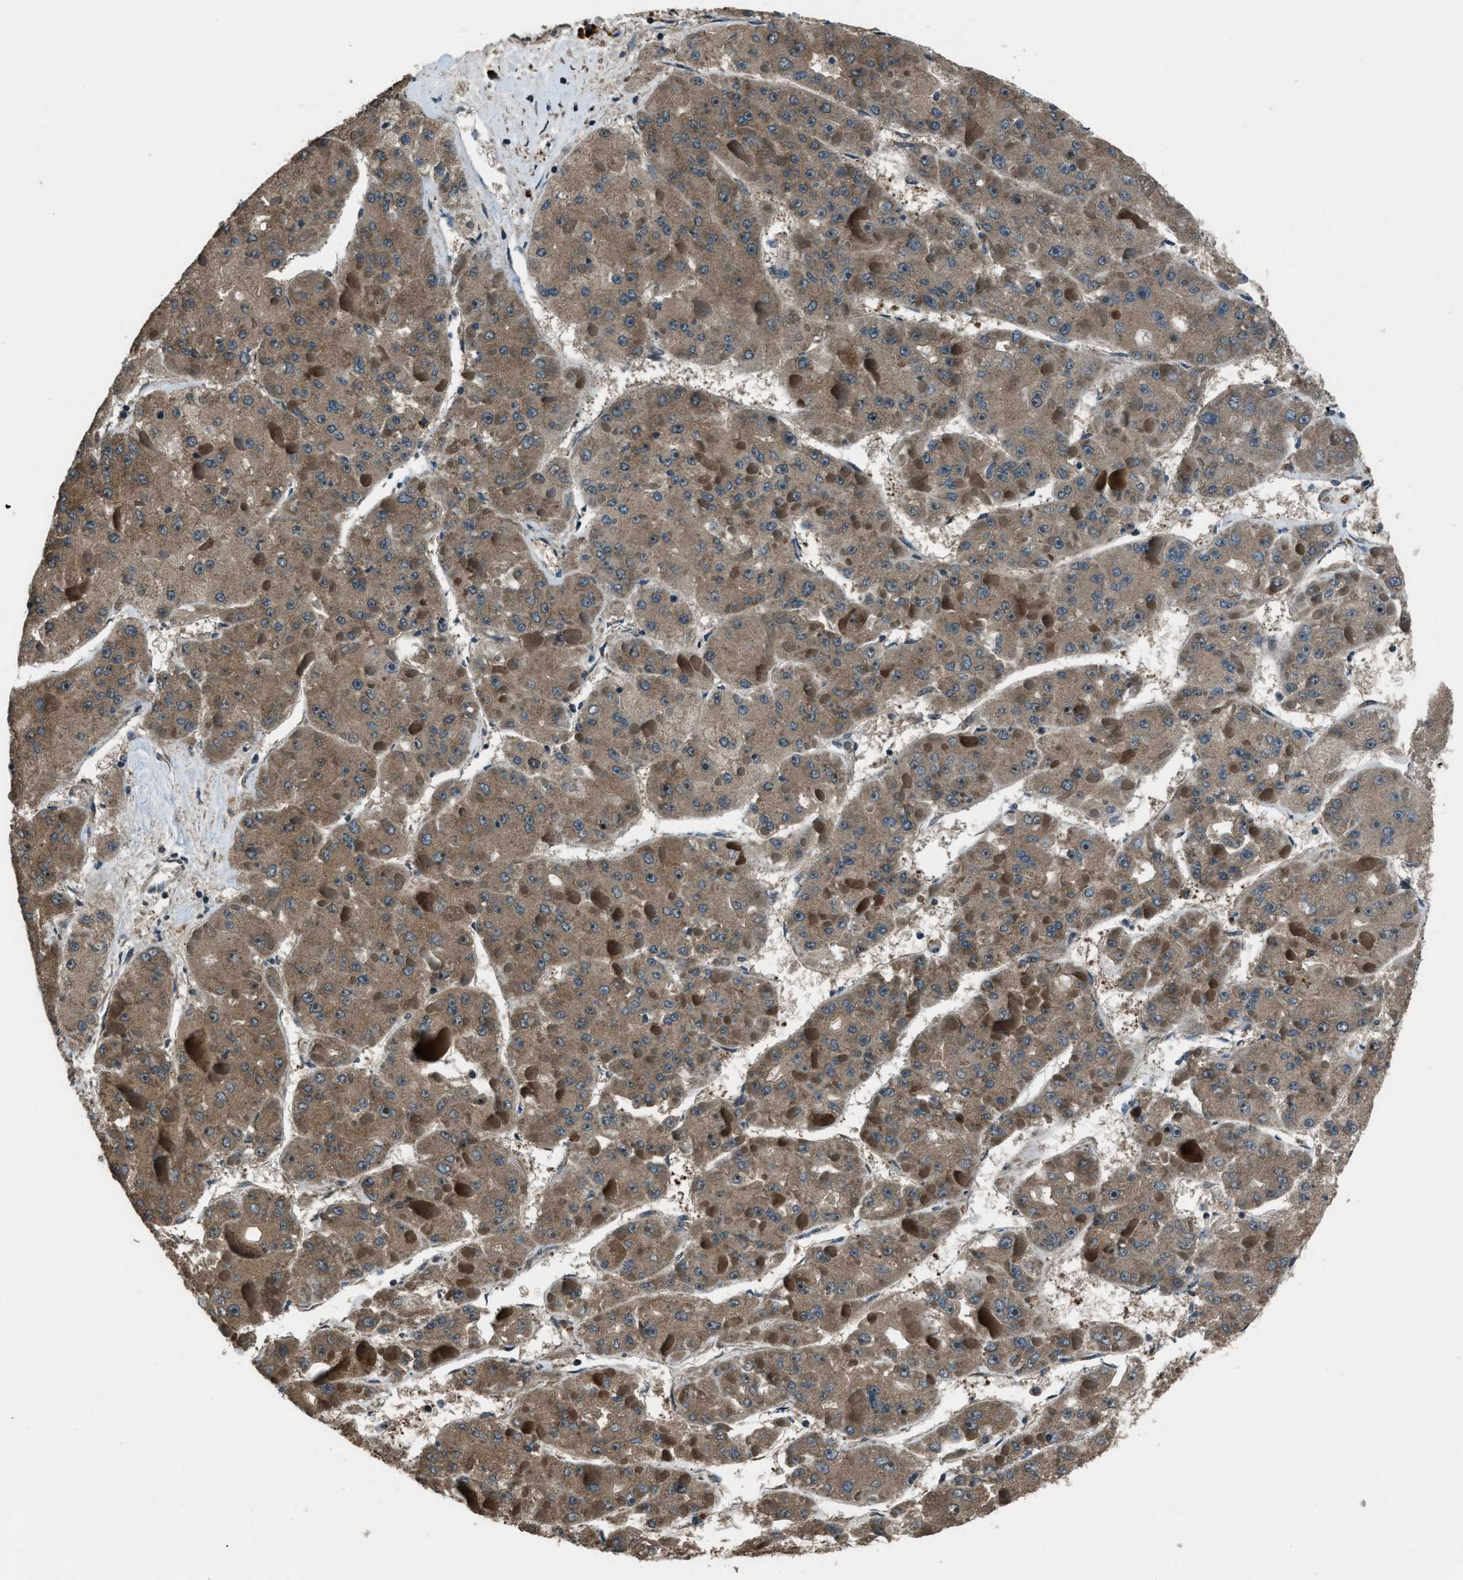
{"staining": {"intensity": "weak", "quantity": ">75%", "location": "cytoplasmic/membranous"}, "tissue": "liver cancer", "cell_type": "Tumor cells", "image_type": "cancer", "snomed": [{"axis": "morphology", "description": "Carcinoma, Hepatocellular, NOS"}, {"axis": "topography", "description": "Liver"}], "caption": "A brown stain labels weak cytoplasmic/membranous positivity of a protein in human liver cancer (hepatocellular carcinoma) tumor cells.", "gene": "TRIM4", "patient": {"sex": "female", "age": 73}}